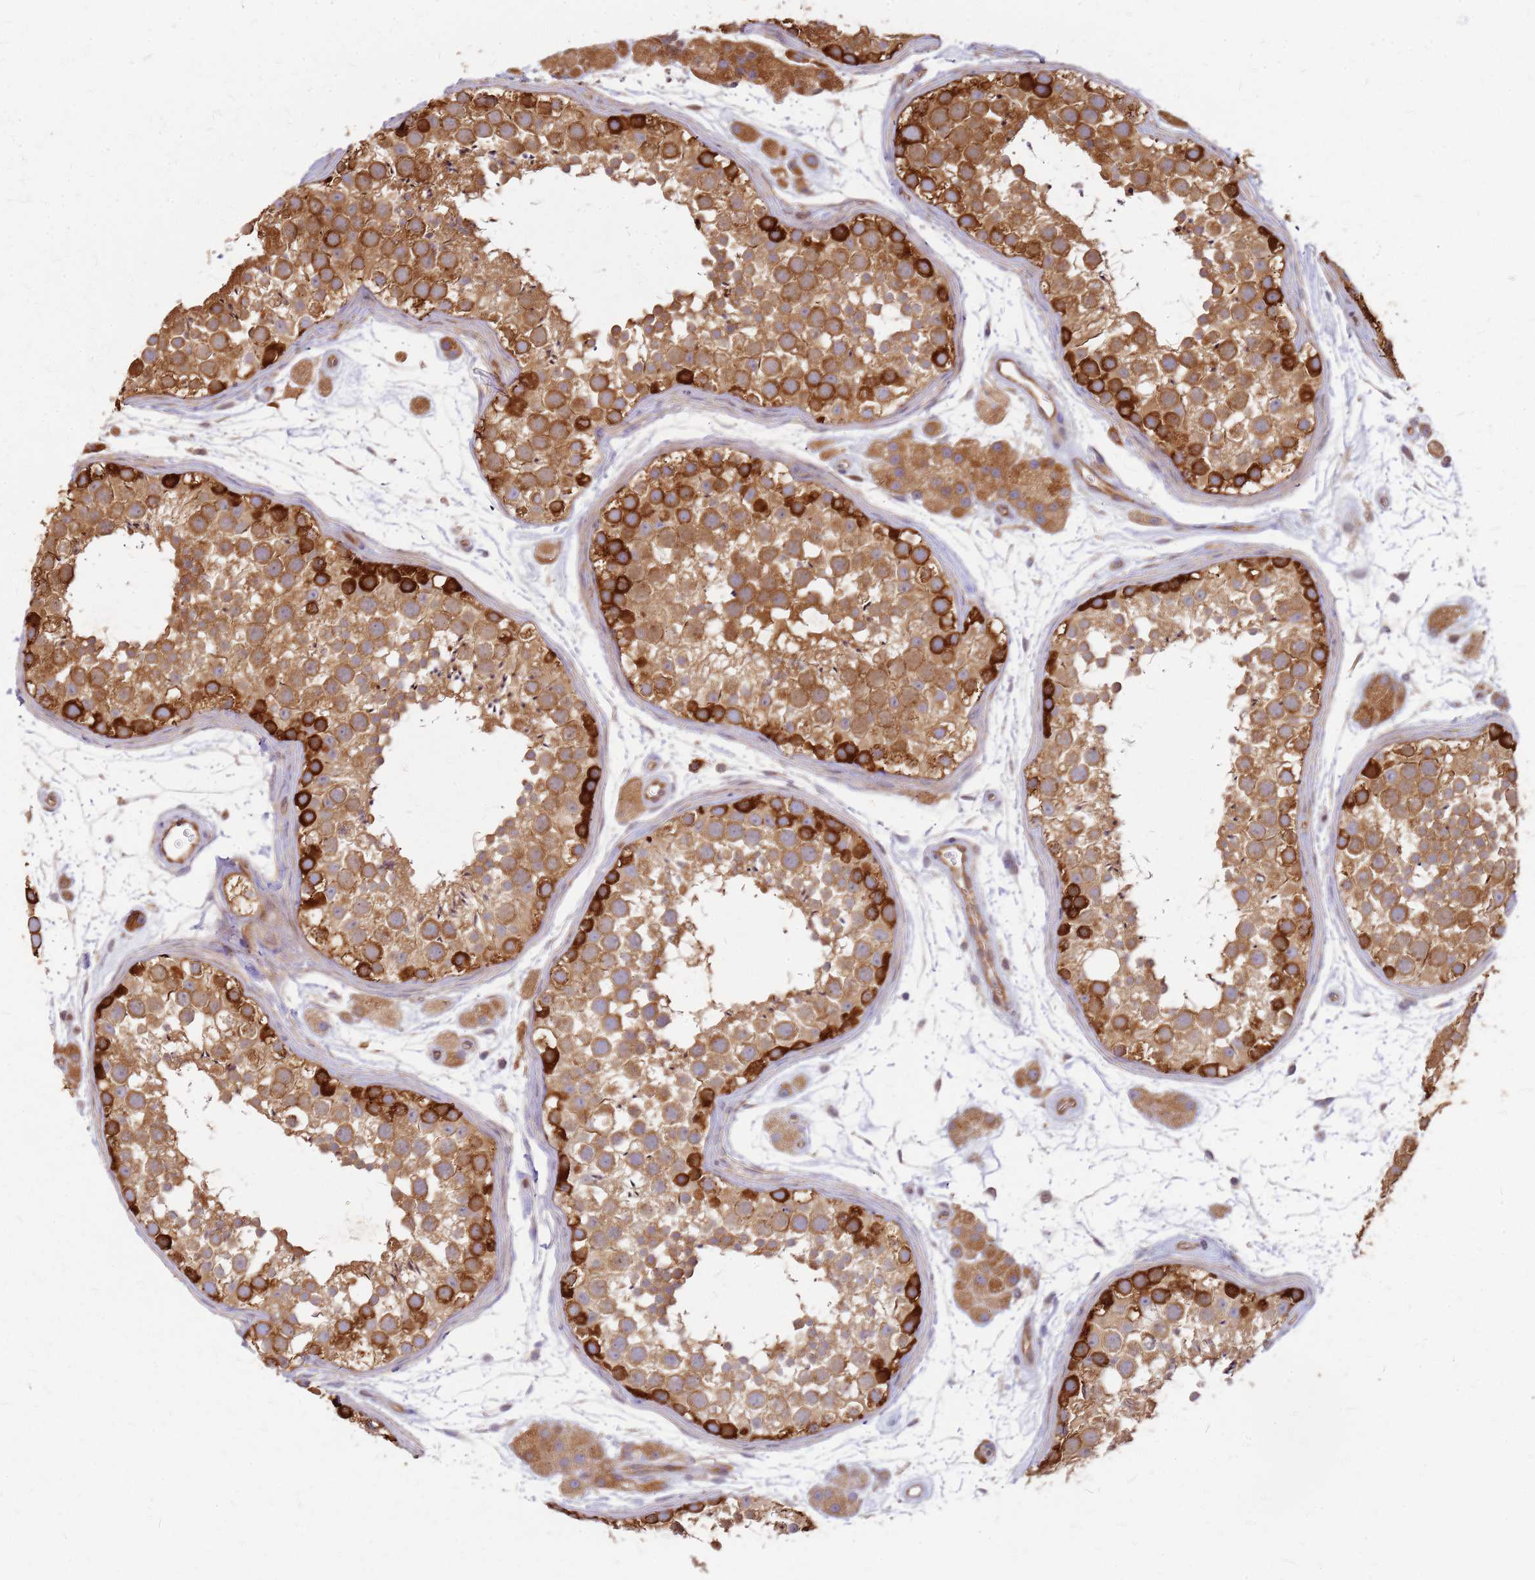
{"staining": {"intensity": "strong", "quantity": ">75%", "location": "cytoplasmic/membranous"}, "tissue": "testis", "cell_type": "Cells in seminiferous ducts", "image_type": "normal", "snomed": [{"axis": "morphology", "description": "Normal tissue, NOS"}, {"axis": "topography", "description": "Testis"}], "caption": "Protein expression analysis of normal human testis reveals strong cytoplasmic/membranous staining in approximately >75% of cells in seminiferous ducts. Nuclei are stained in blue.", "gene": "HDX", "patient": {"sex": "male", "age": 41}}